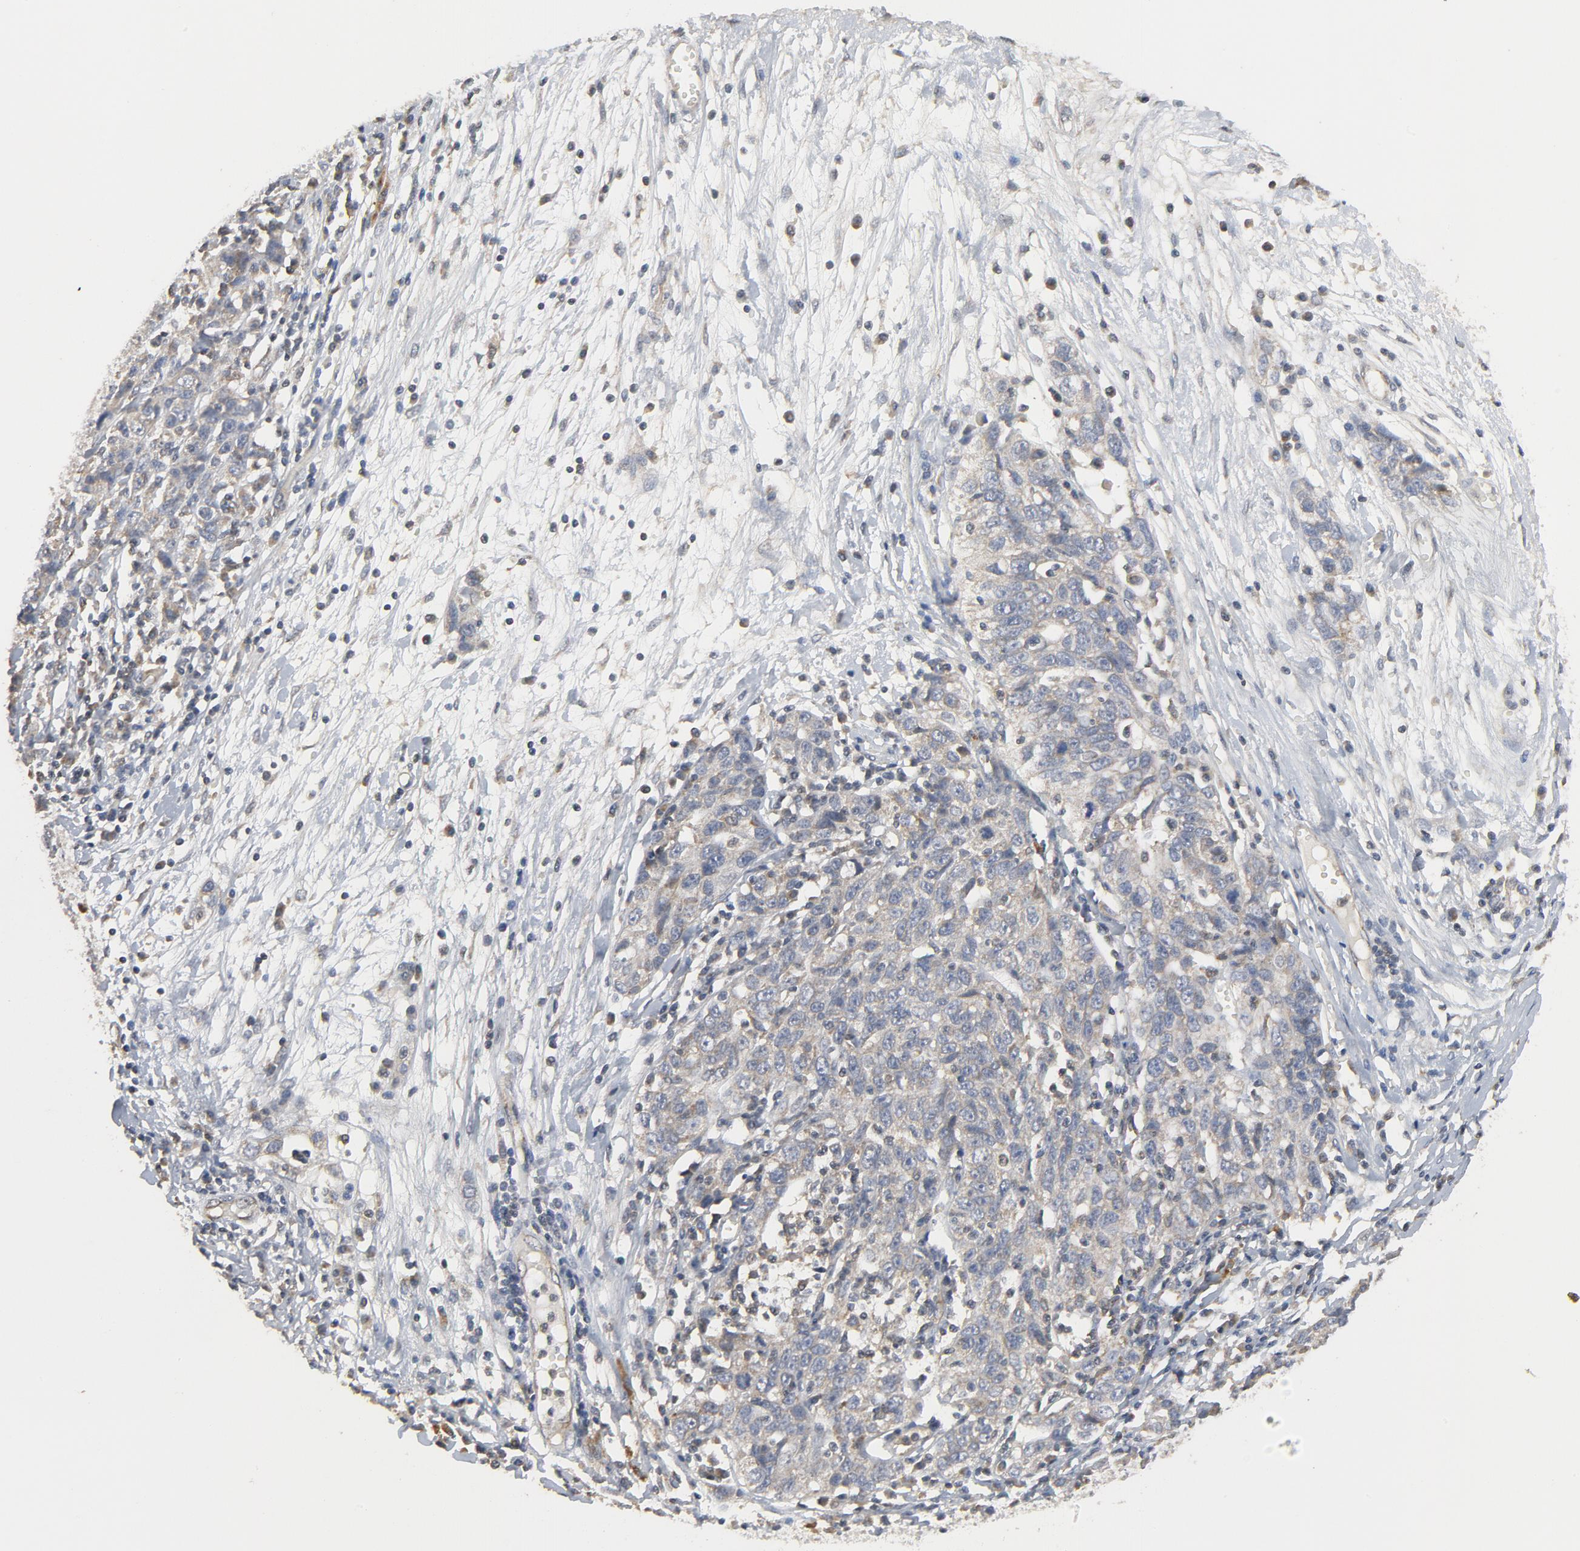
{"staining": {"intensity": "weak", "quantity": ">75%", "location": "cytoplasmic/membranous"}, "tissue": "ovarian cancer", "cell_type": "Tumor cells", "image_type": "cancer", "snomed": [{"axis": "morphology", "description": "Cystadenocarcinoma, serous, NOS"}, {"axis": "topography", "description": "Ovary"}], "caption": "Protein expression by immunohistochemistry displays weak cytoplasmic/membranous staining in approximately >75% of tumor cells in ovarian serous cystadenocarcinoma.", "gene": "C14orf119", "patient": {"sex": "female", "age": 71}}